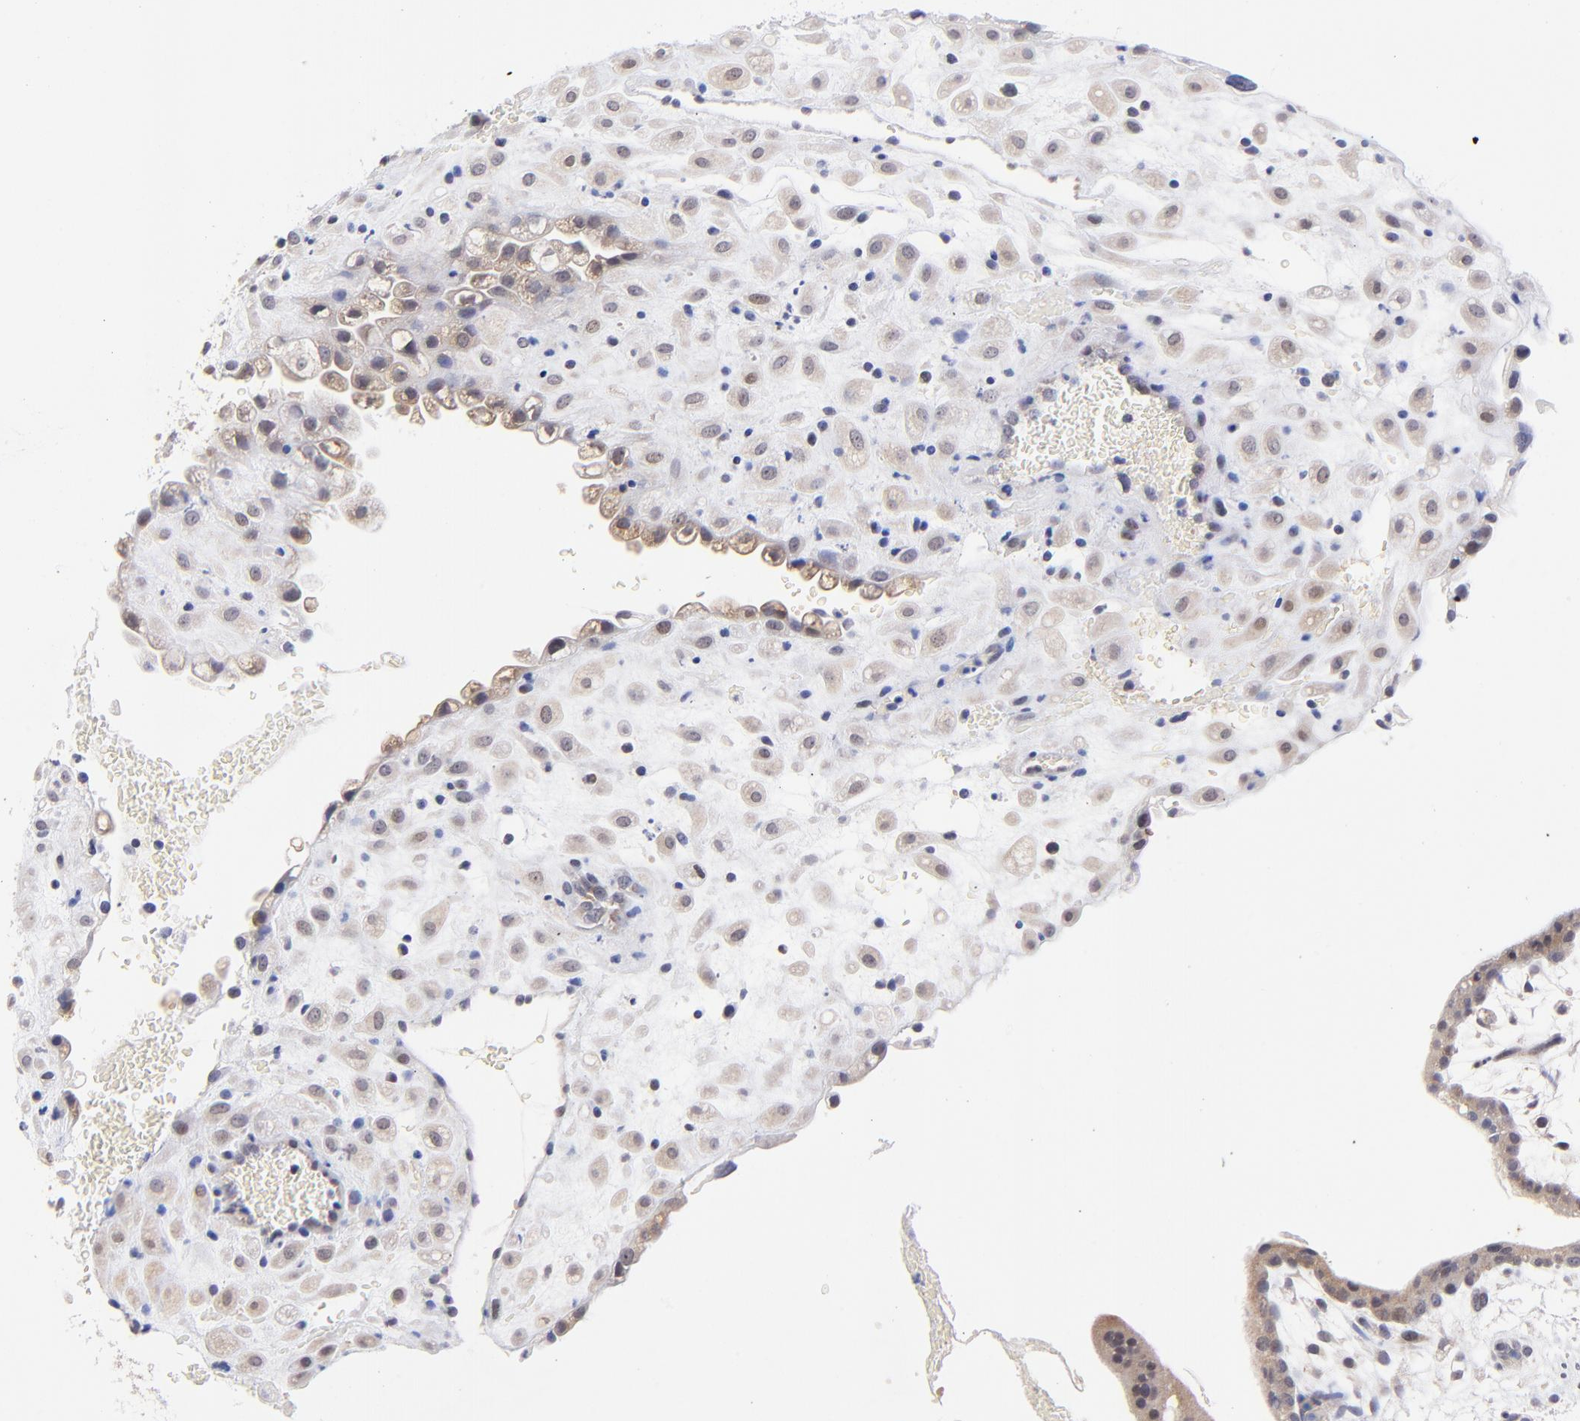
{"staining": {"intensity": "moderate", "quantity": "25%-75%", "location": "nuclear"}, "tissue": "placenta", "cell_type": "Decidual cells", "image_type": "normal", "snomed": [{"axis": "morphology", "description": "Normal tissue, NOS"}, {"axis": "topography", "description": "Placenta"}], "caption": "The photomicrograph reveals immunohistochemical staining of normal placenta. There is moderate nuclear positivity is identified in about 25%-75% of decidual cells.", "gene": "ZNF155", "patient": {"sex": "female", "age": 35}}